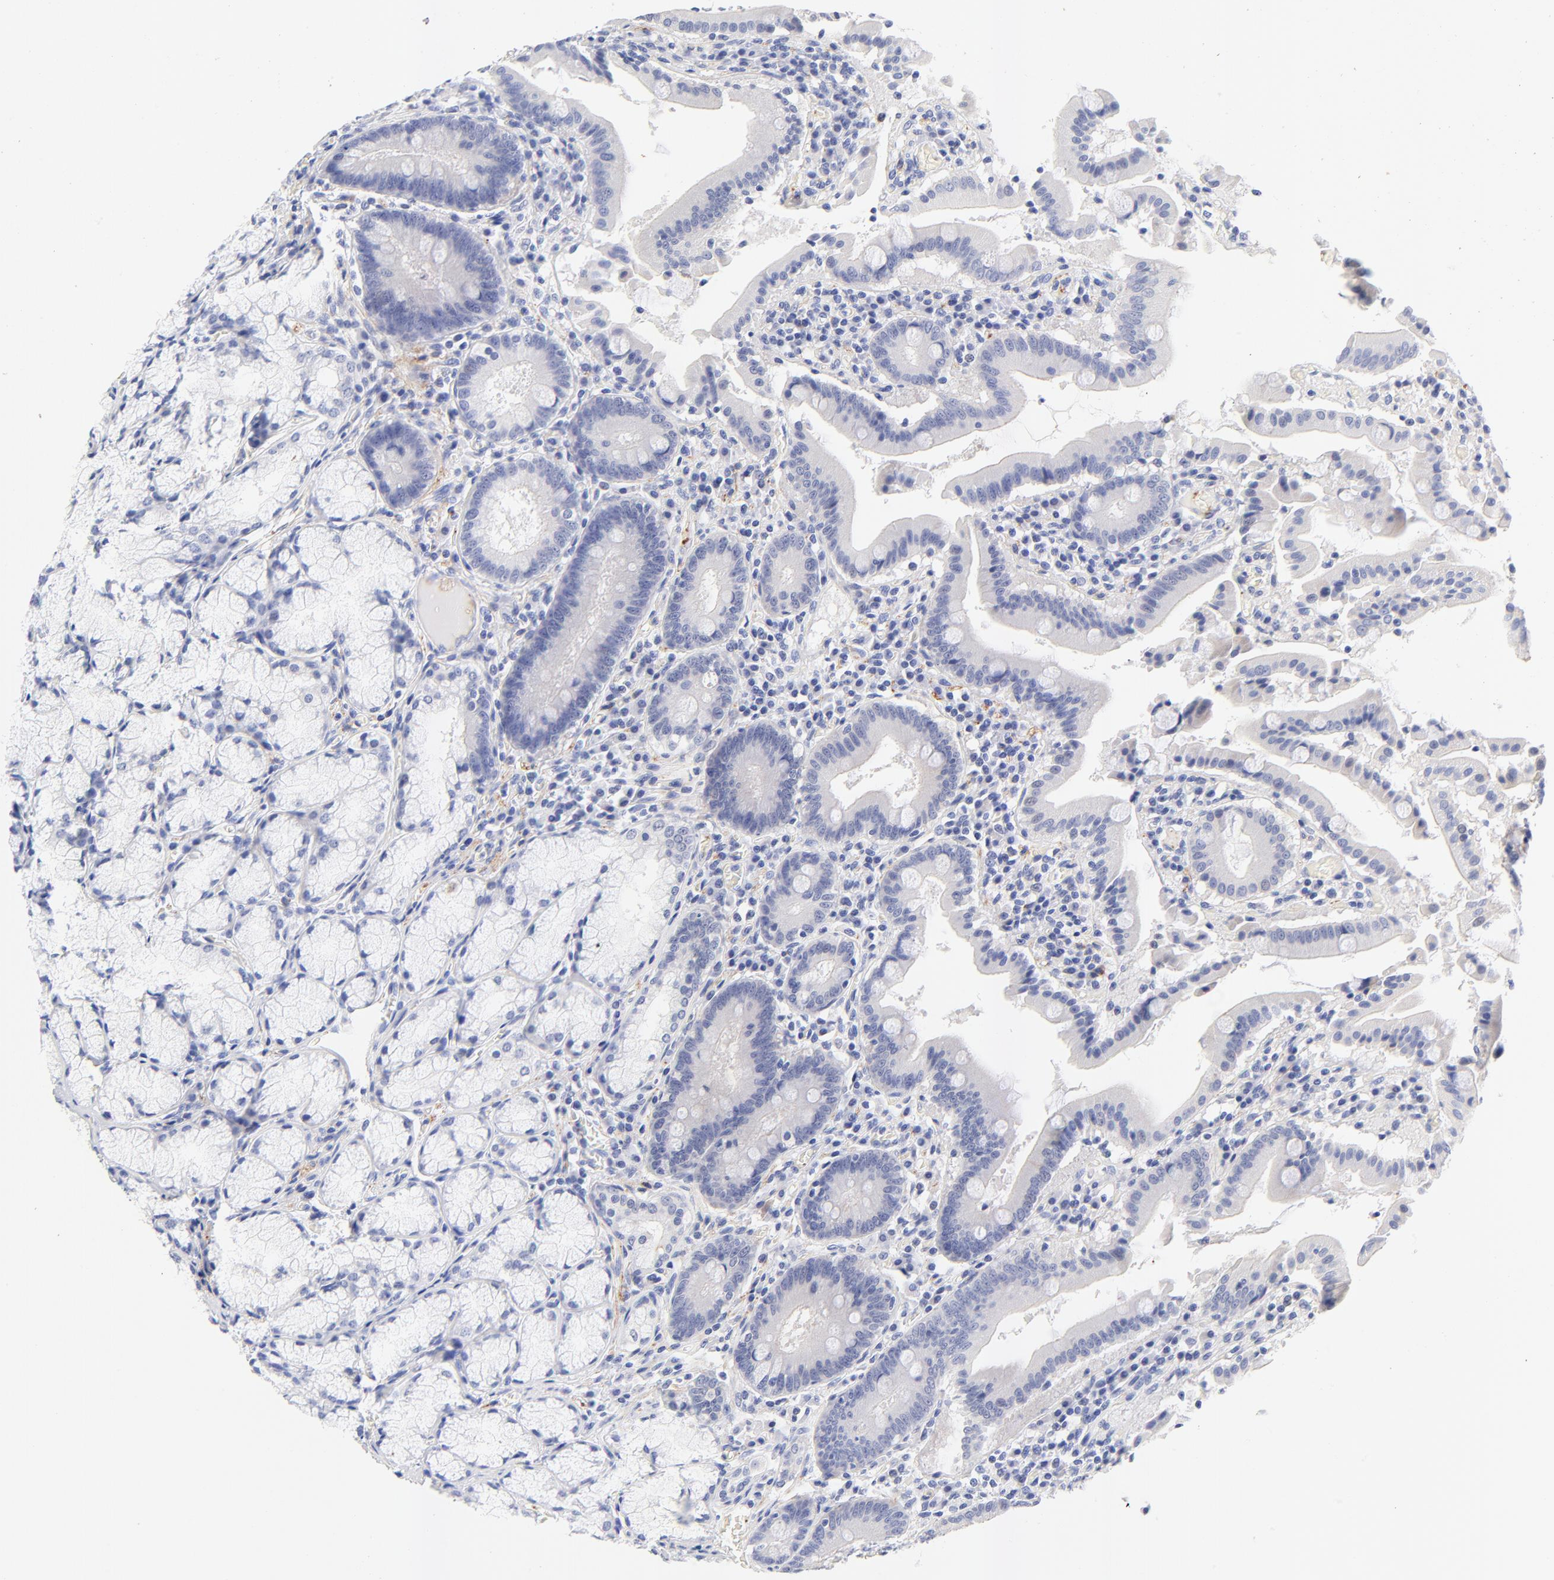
{"staining": {"intensity": "negative", "quantity": "none", "location": "none"}, "tissue": "stomach", "cell_type": "Glandular cells", "image_type": "normal", "snomed": [{"axis": "morphology", "description": "Normal tissue, NOS"}, {"axis": "topography", "description": "Stomach, lower"}], "caption": "IHC of benign human stomach demonstrates no staining in glandular cells. (Immunohistochemistry, brightfield microscopy, high magnification).", "gene": "FAM117B", "patient": {"sex": "male", "age": 56}}